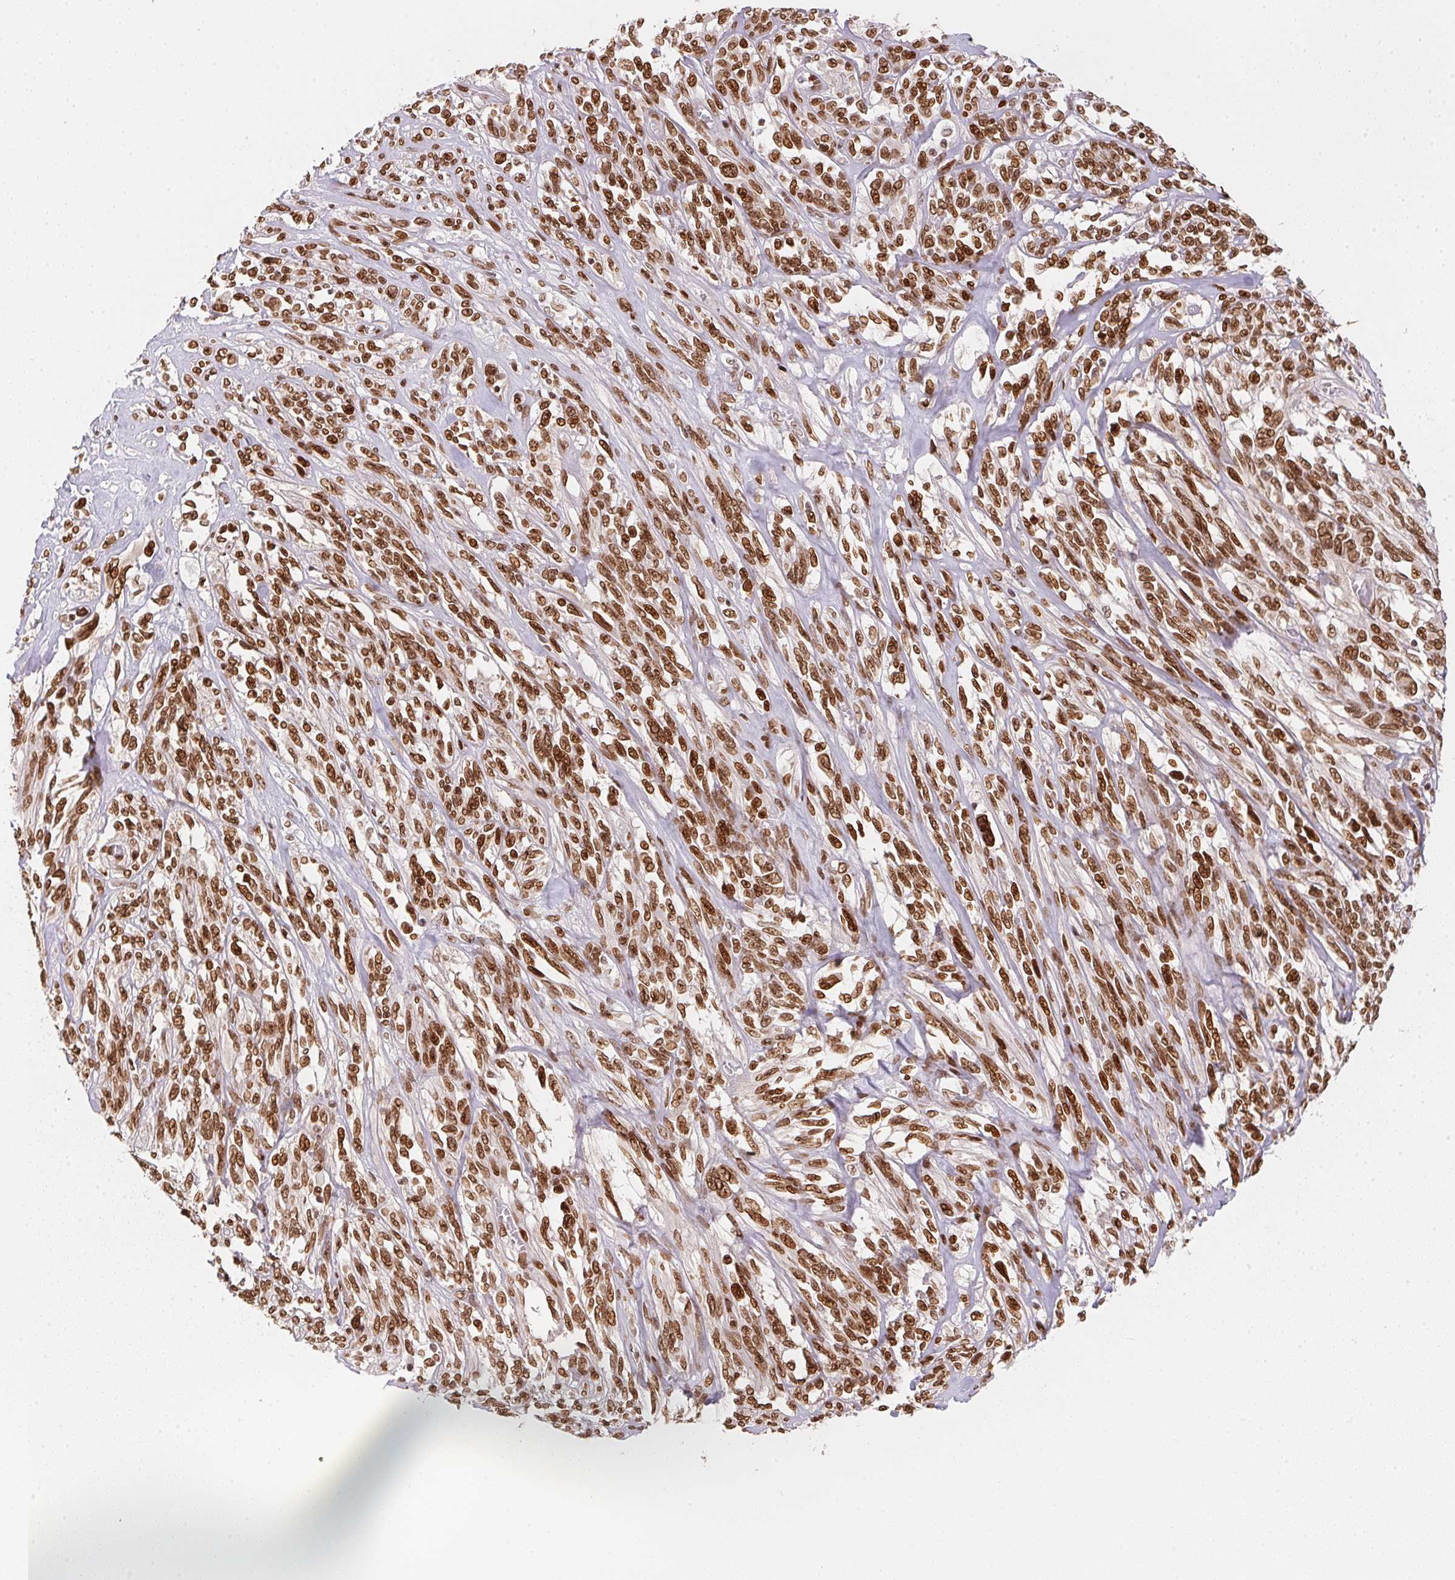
{"staining": {"intensity": "strong", "quantity": ">75%", "location": "cytoplasmic/membranous,nuclear"}, "tissue": "melanoma", "cell_type": "Tumor cells", "image_type": "cancer", "snomed": [{"axis": "morphology", "description": "Malignant melanoma, NOS"}, {"axis": "topography", "description": "Skin"}], "caption": "Immunohistochemistry (IHC) micrograph of human malignant melanoma stained for a protein (brown), which shows high levels of strong cytoplasmic/membranous and nuclear expression in about >75% of tumor cells.", "gene": "SAP30BP", "patient": {"sex": "female", "age": 91}}